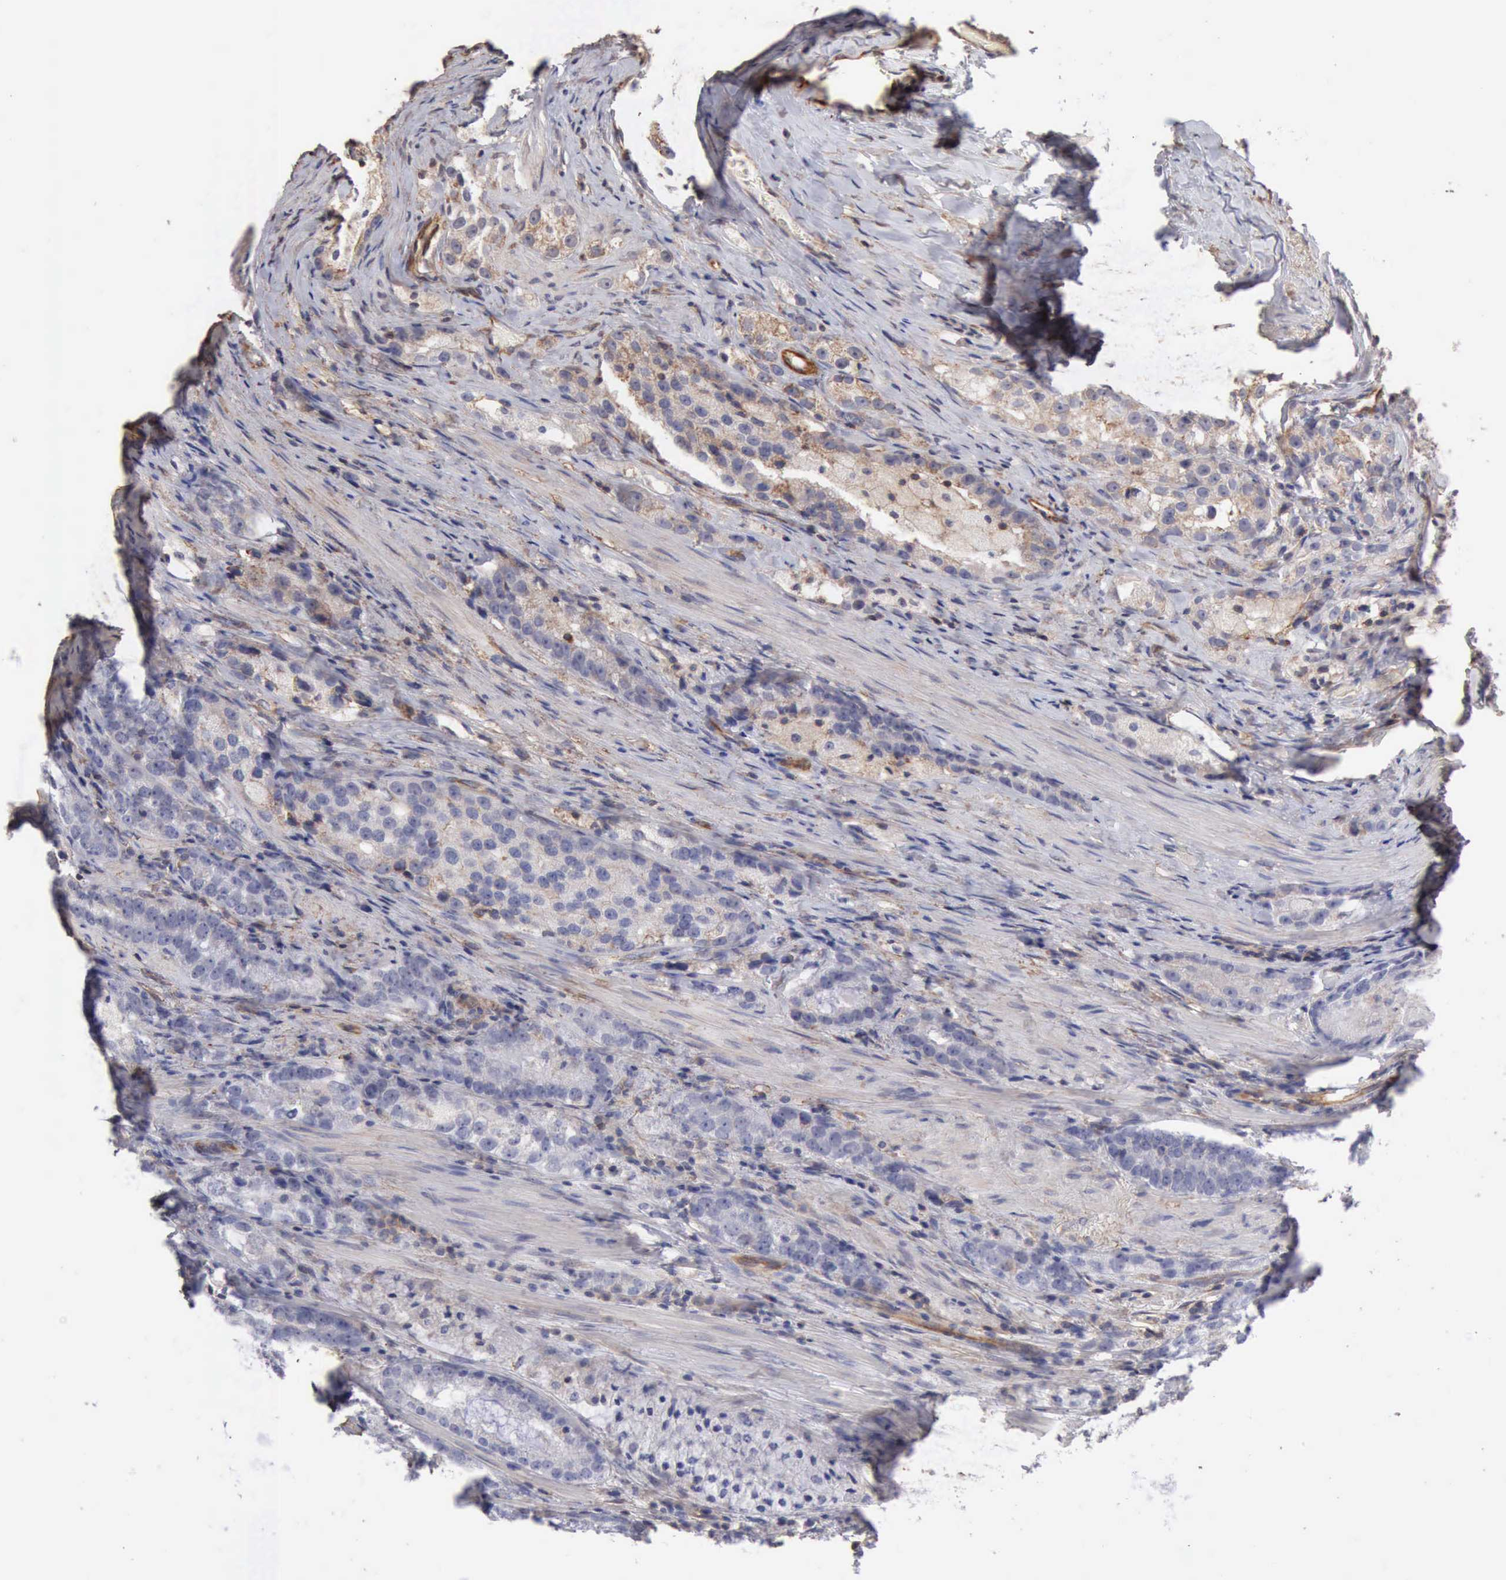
{"staining": {"intensity": "weak", "quantity": "25%-75%", "location": "cytoplasmic/membranous"}, "tissue": "prostate cancer", "cell_type": "Tumor cells", "image_type": "cancer", "snomed": [{"axis": "morphology", "description": "Adenocarcinoma, High grade"}, {"axis": "topography", "description": "Prostate"}], "caption": "High-power microscopy captured an immunohistochemistry photomicrograph of prostate cancer, revealing weak cytoplasmic/membranous positivity in about 25%-75% of tumor cells. Nuclei are stained in blue.", "gene": "GPR101", "patient": {"sex": "male", "age": 63}}